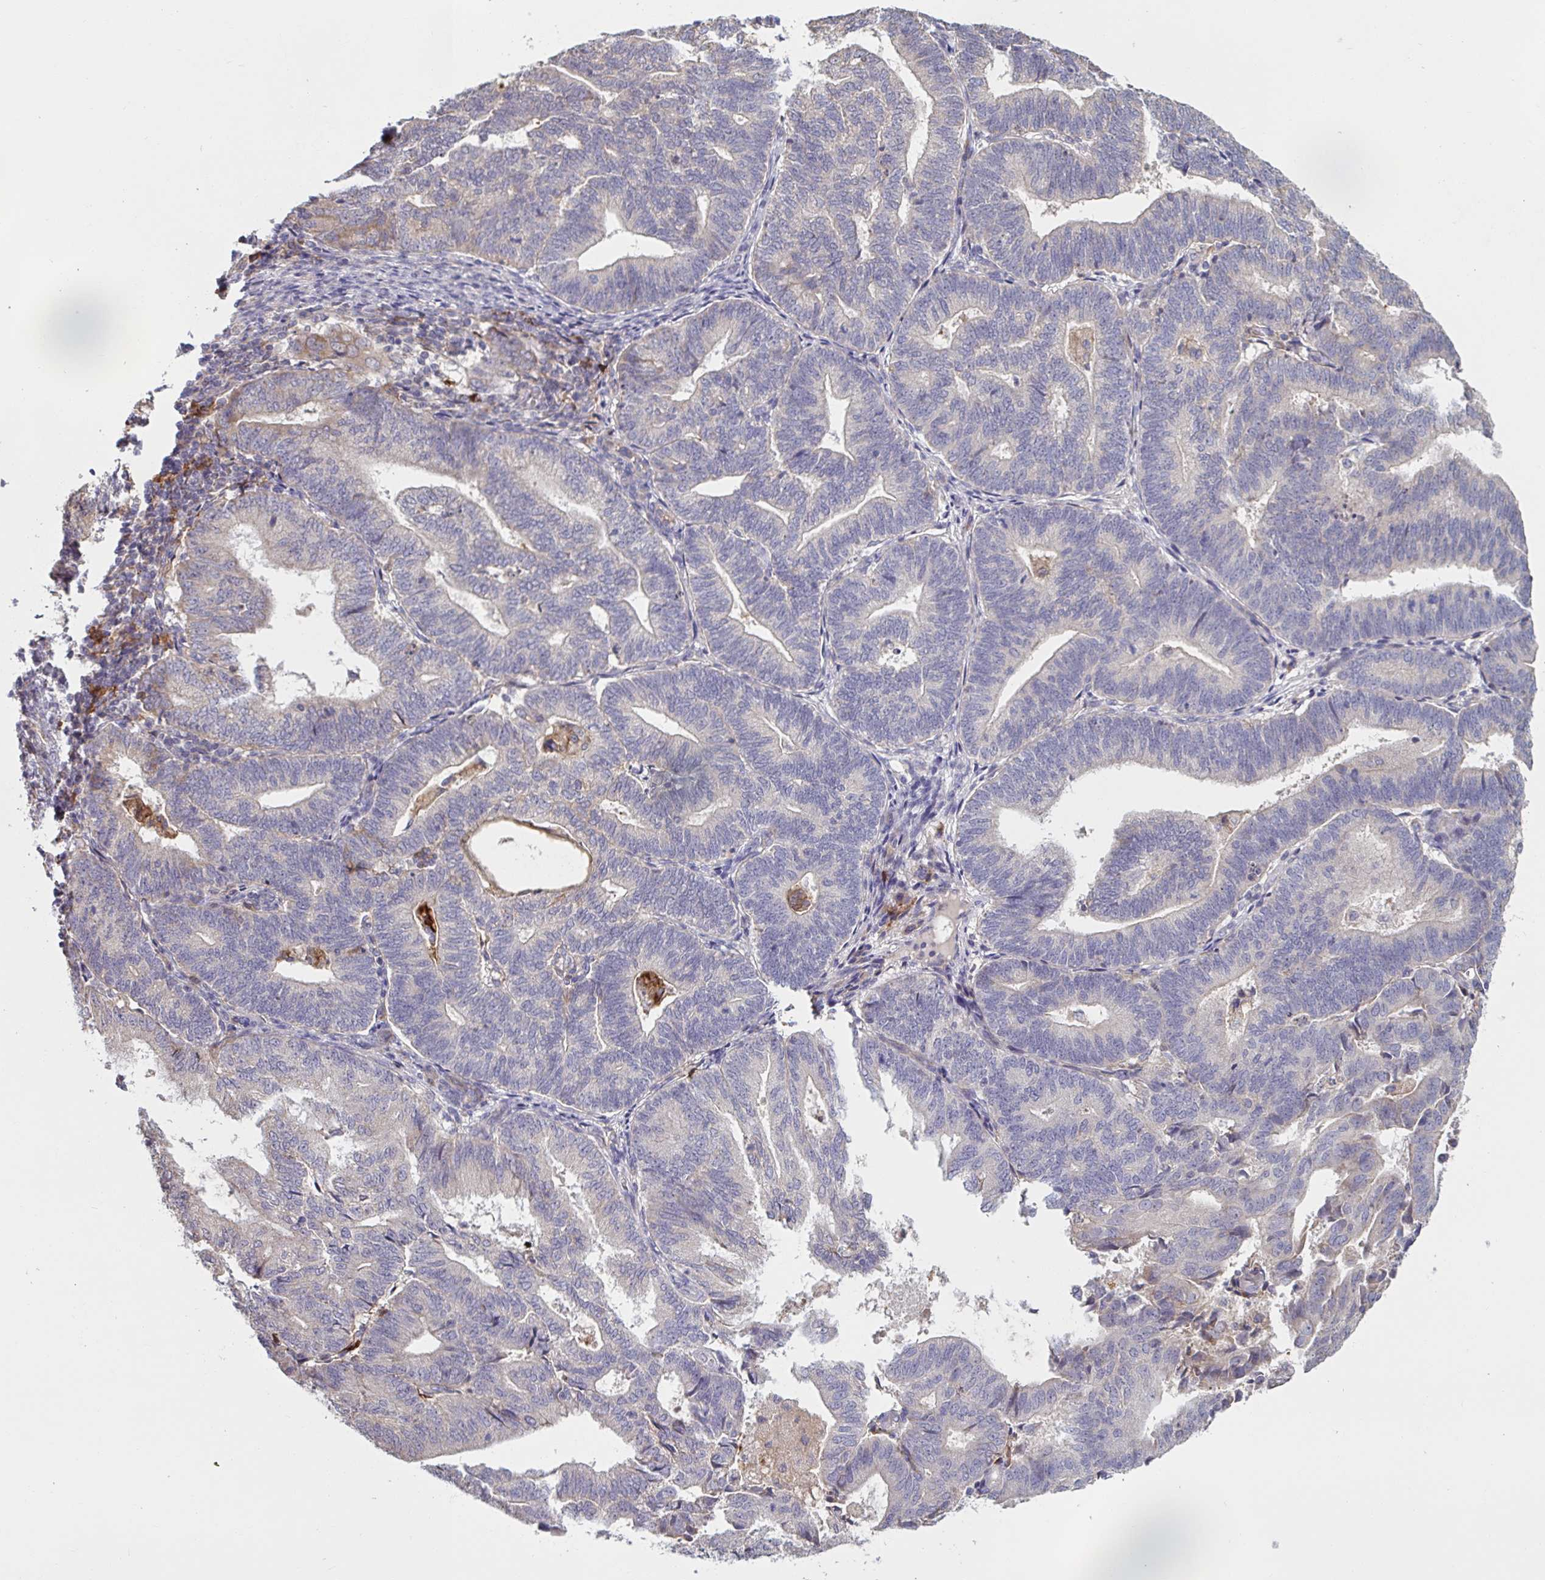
{"staining": {"intensity": "negative", "quantity": "none", "location": "none"}, "tissue": "endometrial cancer", "cell_type": "Tumor cells", "image_type": "cancer", "snomed": [{"axis": "morphology", "description": "Adenocarcinoma, NOS"}, {"axis": "topography", "description": "Endometrium"}], "caption": "The histopathology image exhibits no significant expression in tumor cells of adenocarcinoma (endometrial).", "gene": "CD1E", "patient": {"sex": "female", "age": 70}}